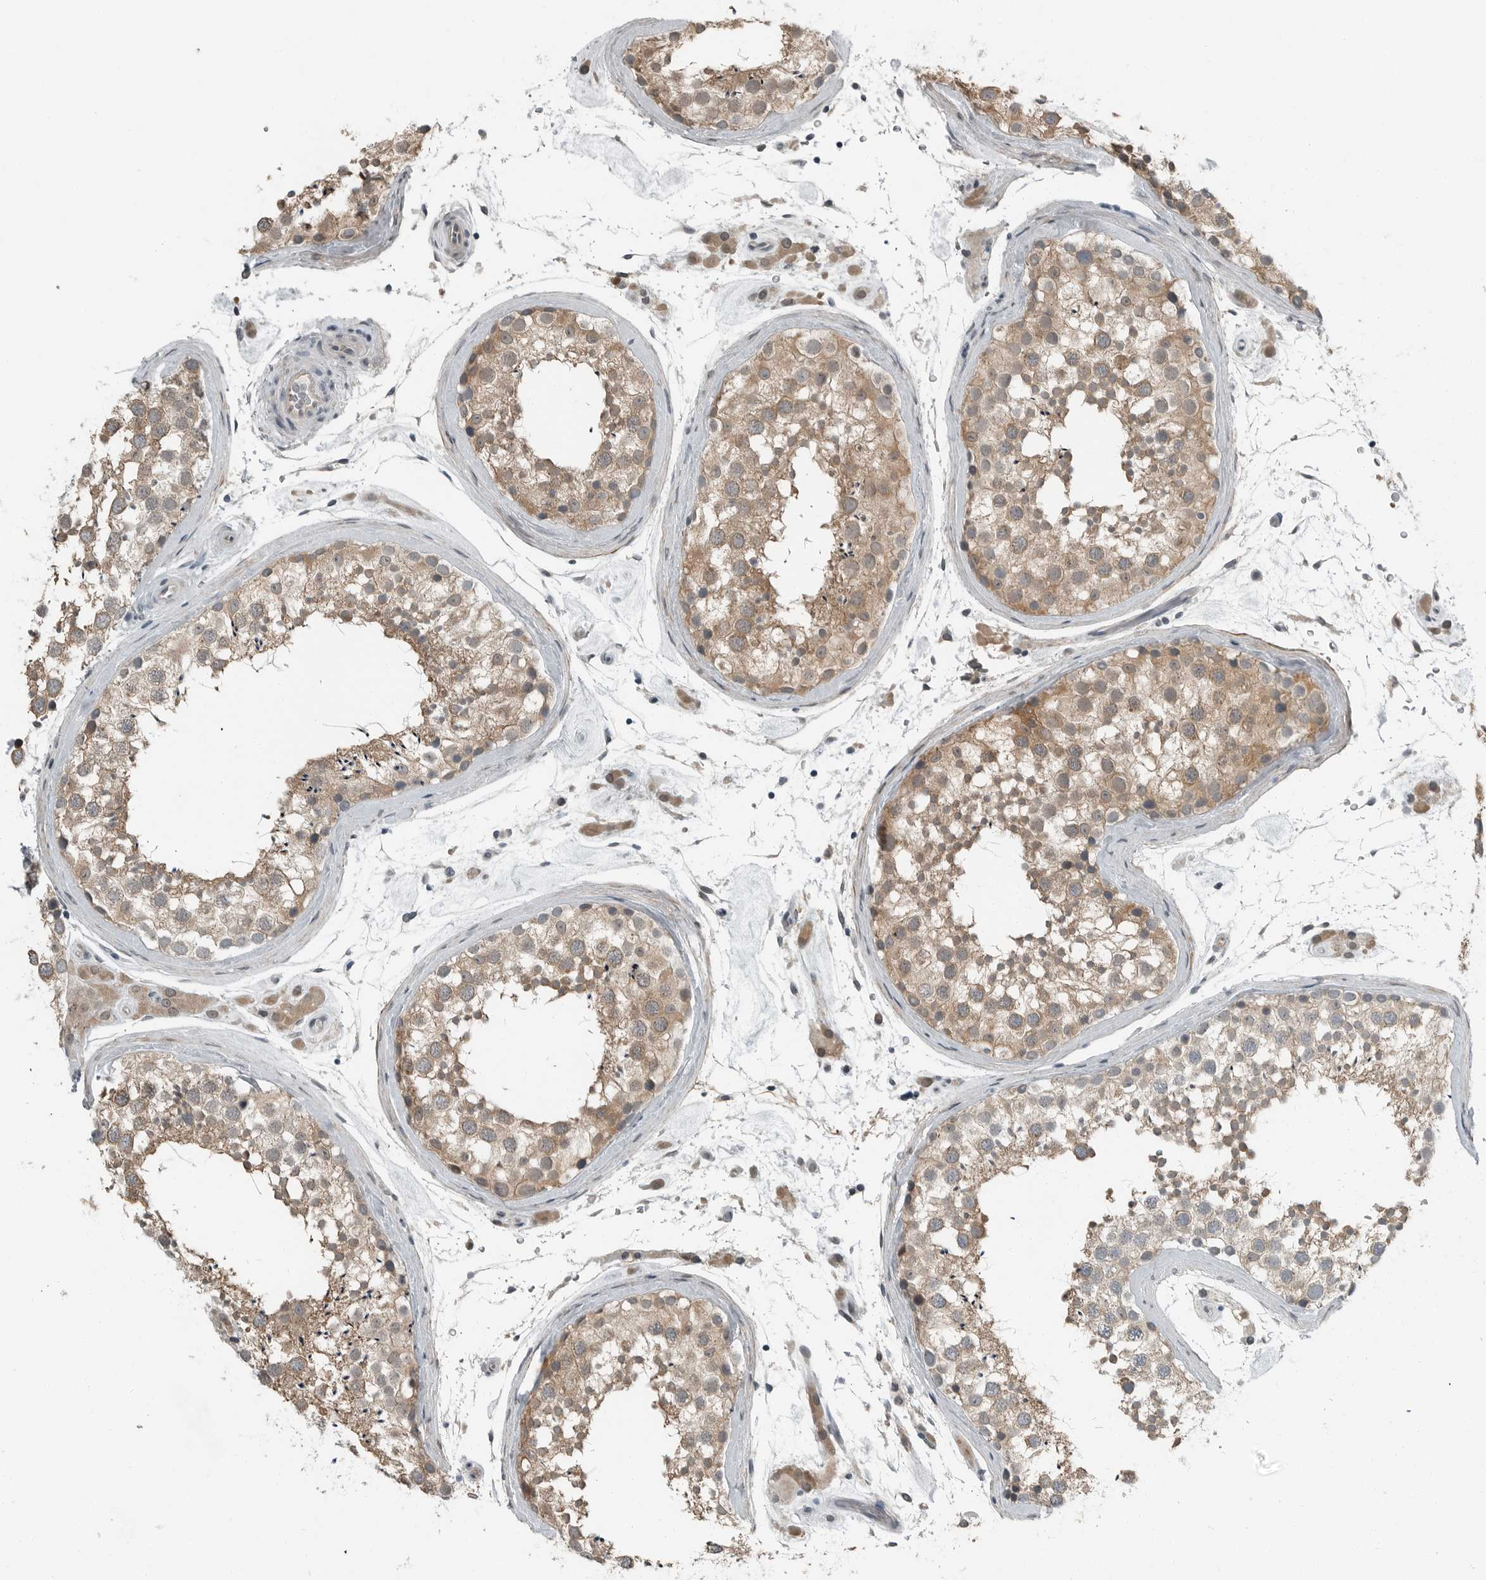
{"staining": {"intensity": "moderate", "quantity": ">75%", "location": "cytoplasmic/membranous"}, "tissue": "testis", "cell_type": "Cells in seminiferous ducts", "image_type": "normal", "snomed": [{"axis": "morphology", "description": "Normal tissue, NOS"}, {"axis": "topography", "description": "Testis"}], "caption": "Protein staining of benign testis exhibits moderate cytoplasmic/membranous staining in approximately >75% of cells in seminiferous ducts.", "gene": "ENSG00000286112", "patient": {"sex": "male", "age": 46}}